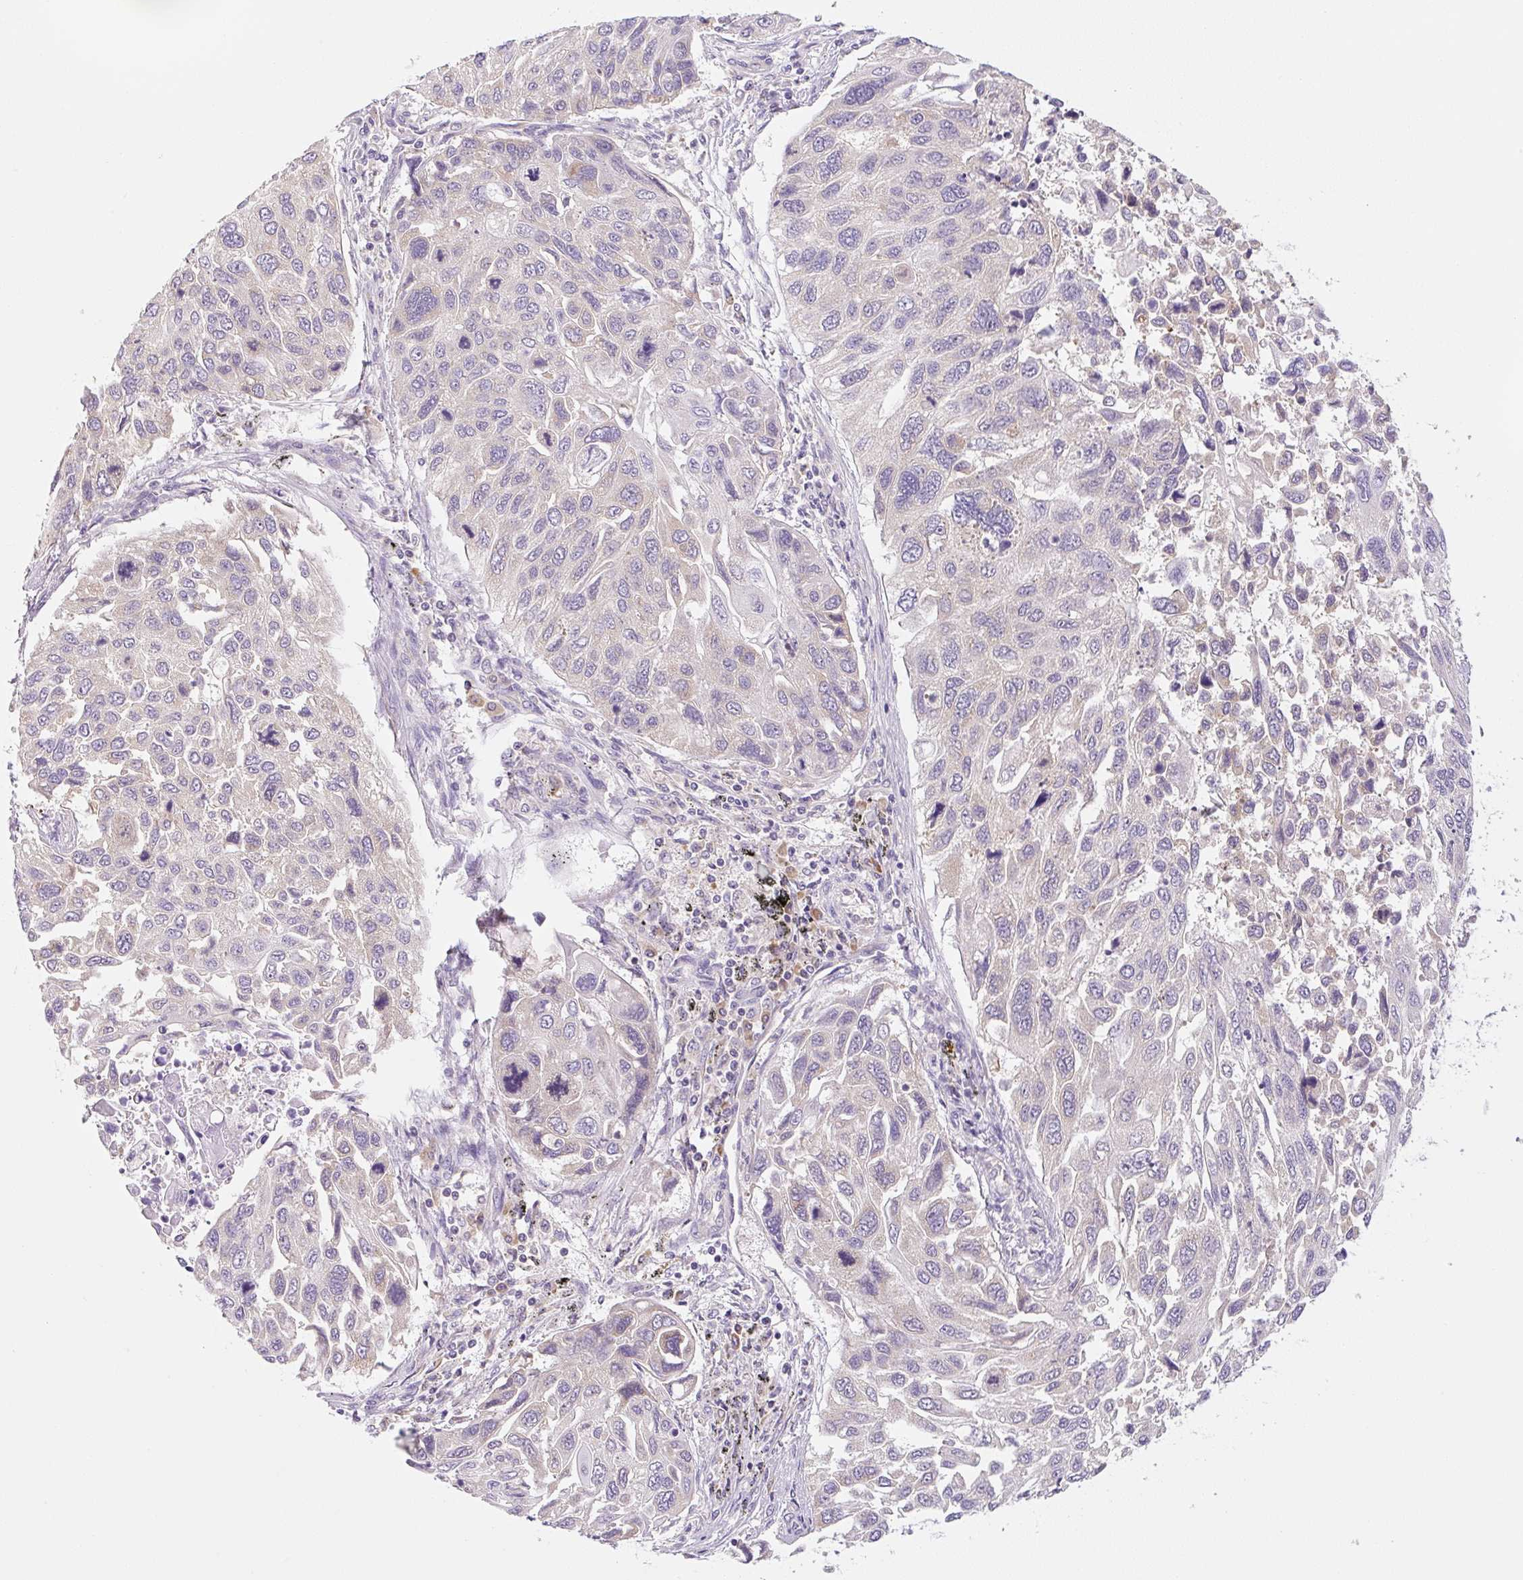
{"staining": {"intensity": "weak", "quantity": "<25%", "location": "cytoplasmic/membranous"}, "tissue": "lung cancer", "cell_type": "Tumor cells", "image_type": "cancer", "snomed": [{"axis": "morphology", "description": "Squamous cell carcinoma, NOS"}, {"axis": "topography", "description": "Lung"}], "caption": "This is an immunohistochemistry (IHC) micrograph of human lung squamous cell carcinoma. There is no positivity in tumor cells.", "gene": "RPL18A", "patient": {"sex": "male", "age": 62}}